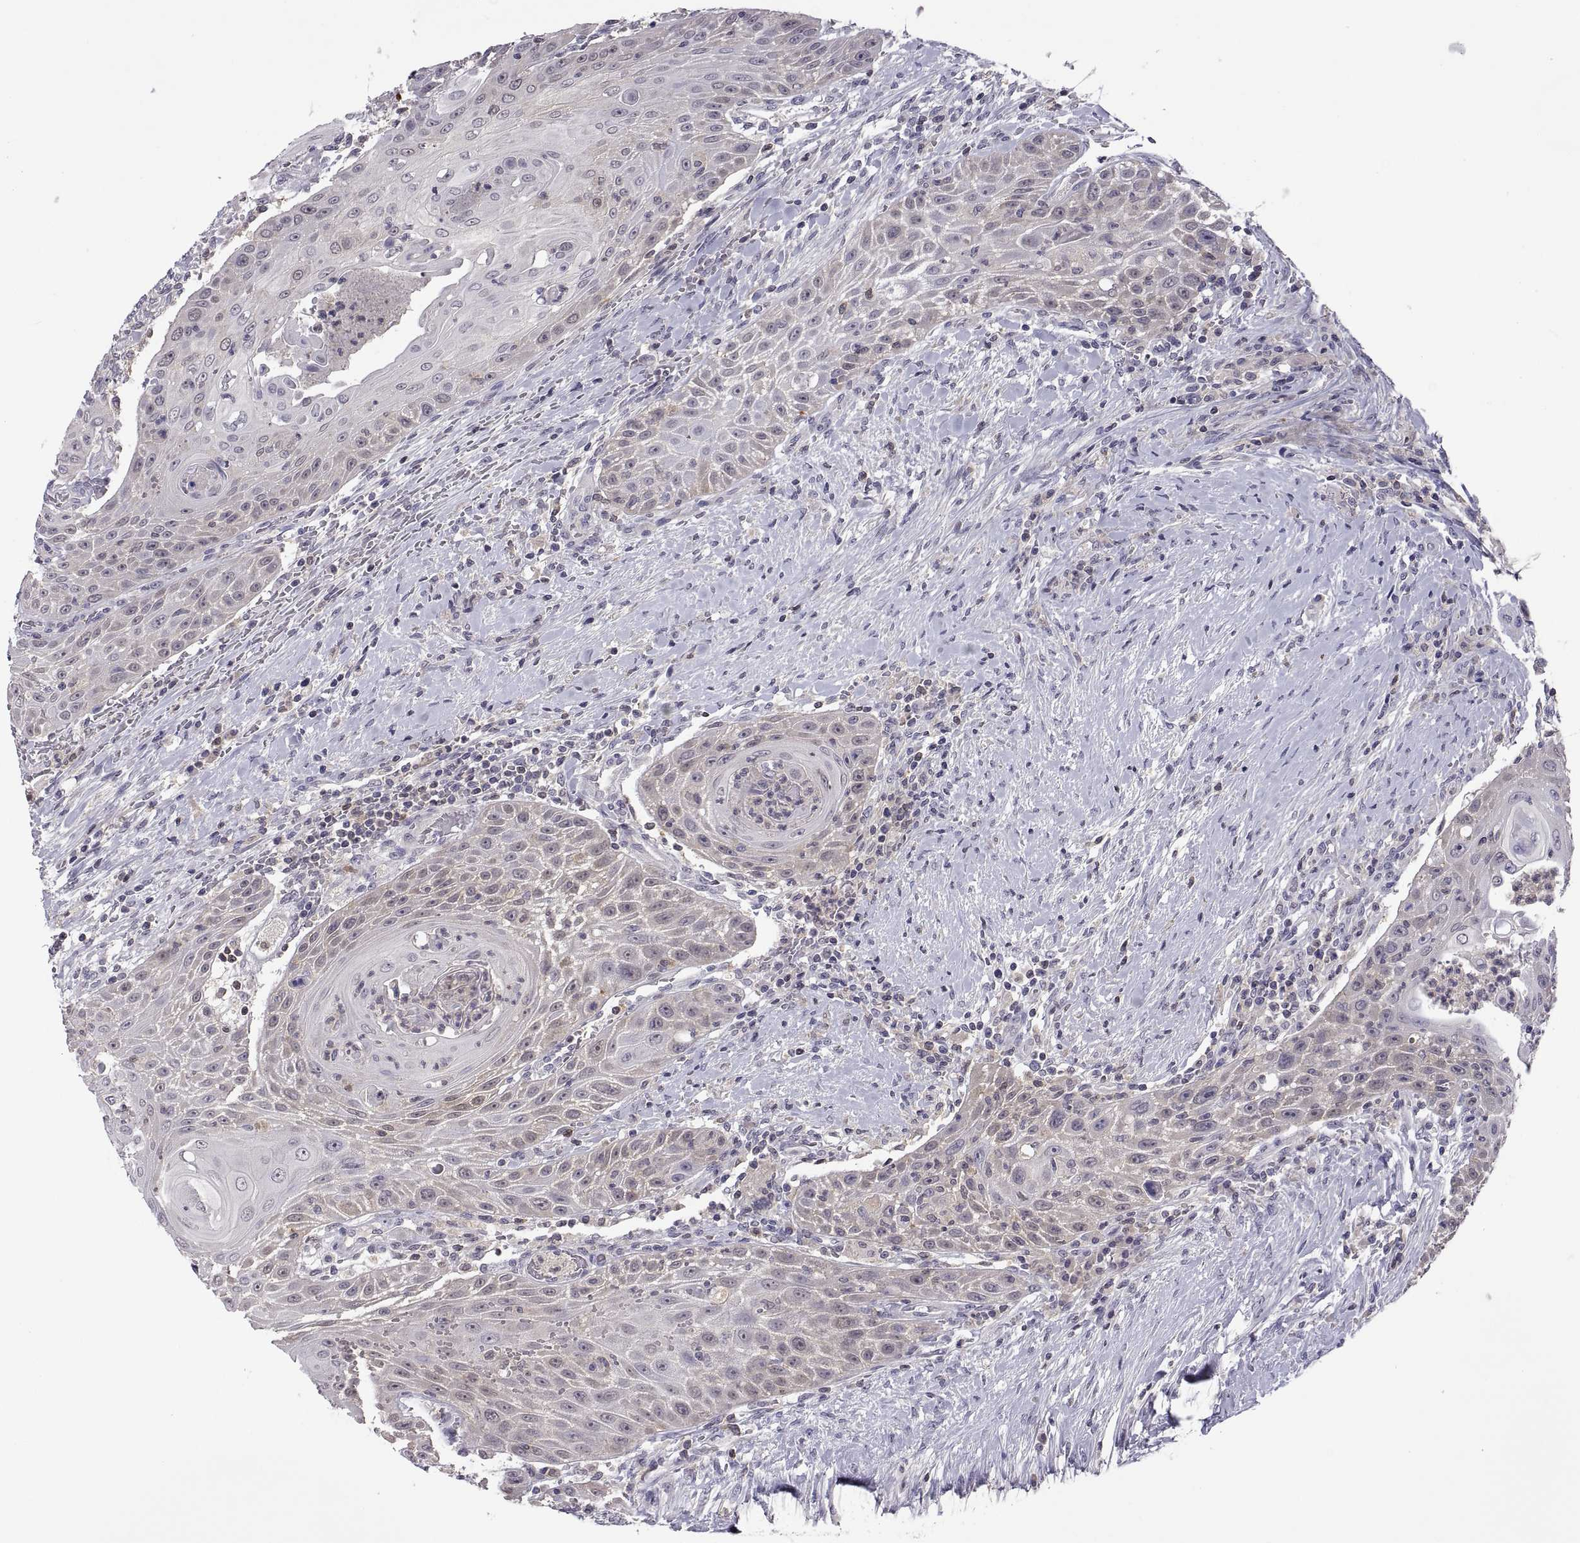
{"staining": {"intensity": "negative", "quantity": "none", "location": "none"}, "tissue": "head and neck cancer", "cell_type": "Tumor cells", "image_type": "cancer", "snomed": [{"axis": "morphology", "description": "Squamous cell carcinoma, NOS"}, {"axis": "topography", "description": "Head-Neck"}], "caption": "Tumor cells are negative for protein expression in human head and neck squamous cell carcinoma. (DAB (3,3'-diaminobenzidine) IHC with hematoxylin counter stain).", "gene": "FGF9", "patient": {"sex": "male", "age": 69}}